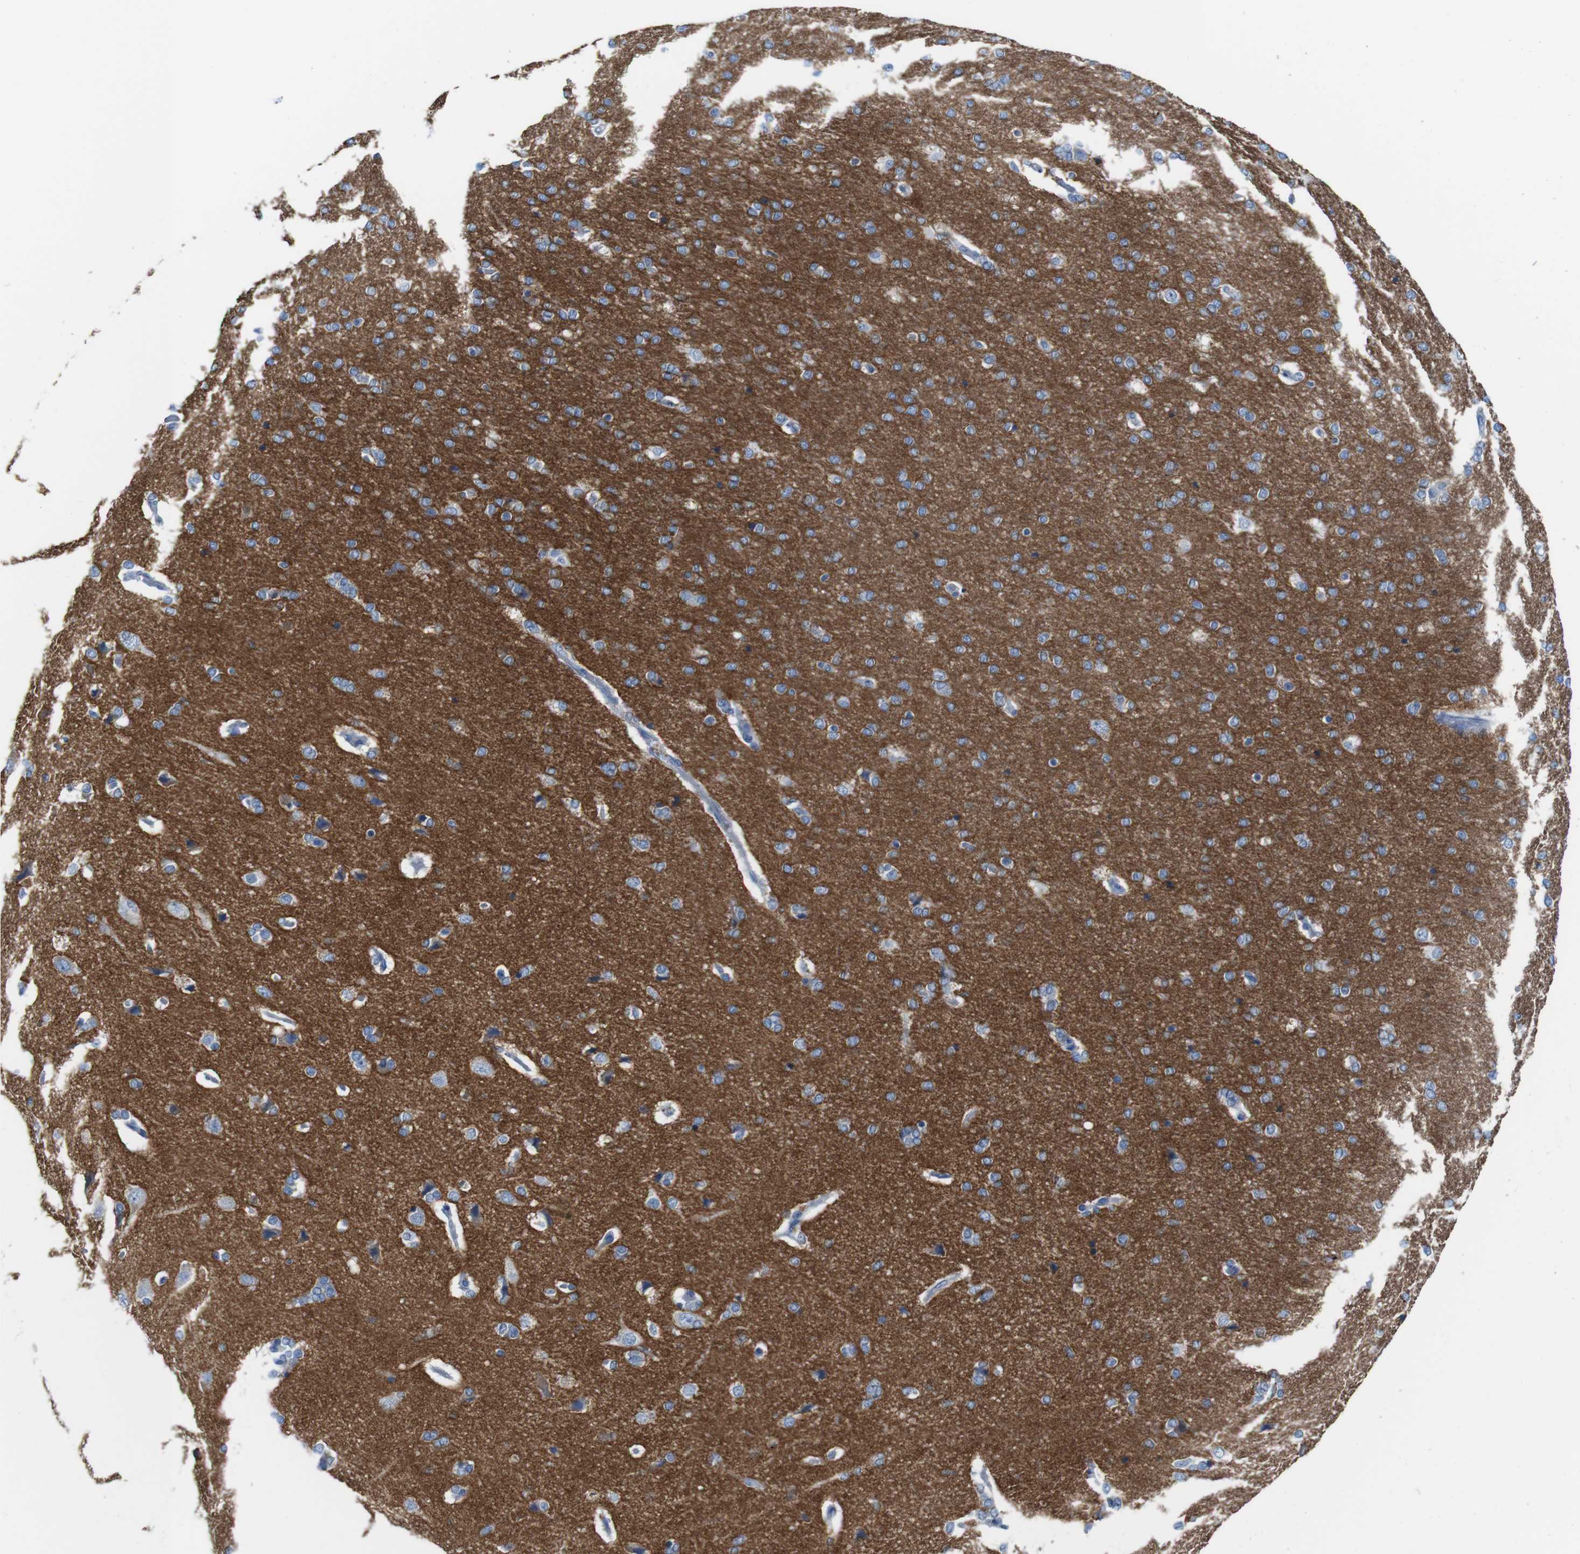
{"staining": {"intensity": "negative", "quantity": "none", "location": "none"}, "tissue": "cerebral cortex", "cell_type": "Endothelial cells", "image_type": "normal", "snomed": [{"axis": "morphology", "description": "Normal tissue, NOS"}, {"axis": "topography", "description": "Cerebral cortex"}], "caption": "Immunohistochemical staining of normal human cerebral cortex demonstrates no significant staining in endothelial cells. The staining was performed using DAB (3,3'-diaminobenzidine) to visualize the protein expression in brown, while the nuclei were stained in blue with hematoxylin (Magnification: 20x).", "gene": "IGSF8", "patient": {"sex": "male", "age": 62}}